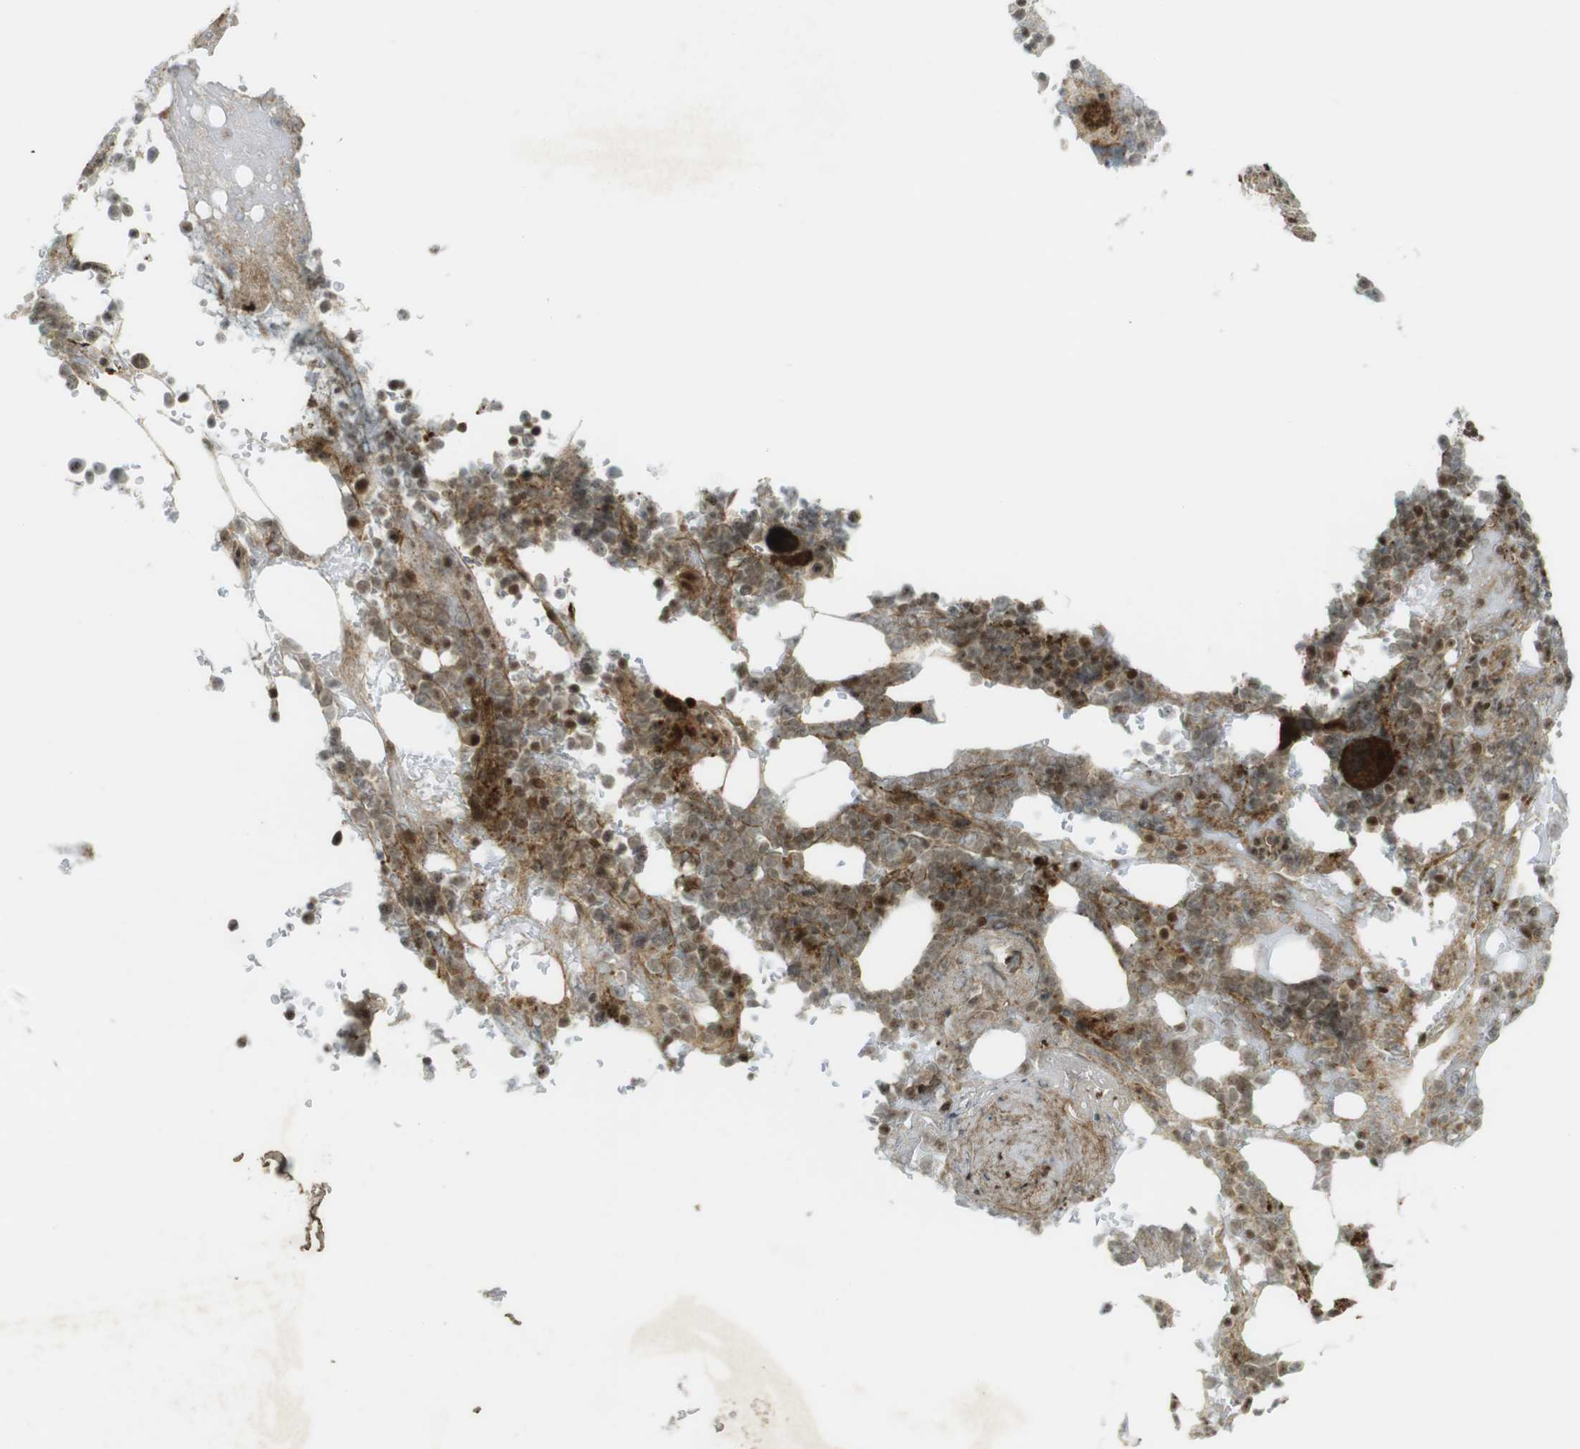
{"staining": {"intensity": "moderate", "quantity": ">75%", "location": "cytoplasmic/membranous,nuclear"}, "tissue": "bone marrow", "cell_type": "Hematopoietic cells", "image_type": "normal", "snomed": [{"axis": "morphology", "description": "Normal tissue, NOS"}, {"axis": "topography", "description": "Bone marrow"}], "caption": "Immunohistochemical staining of normal bone marrow demonstrates medium levels of moderate cytoplasmic/membranous,nuclear staining in about >75% of hematopoietic cells. Using DAB (3,3'-diaminobenzidine) (brown) and hematoxylin (blue) stains, captured at high magnification using brightfield microscopy.", "gene": "PPP1R13B", "patient": {"sex": "female", "age": 73}}